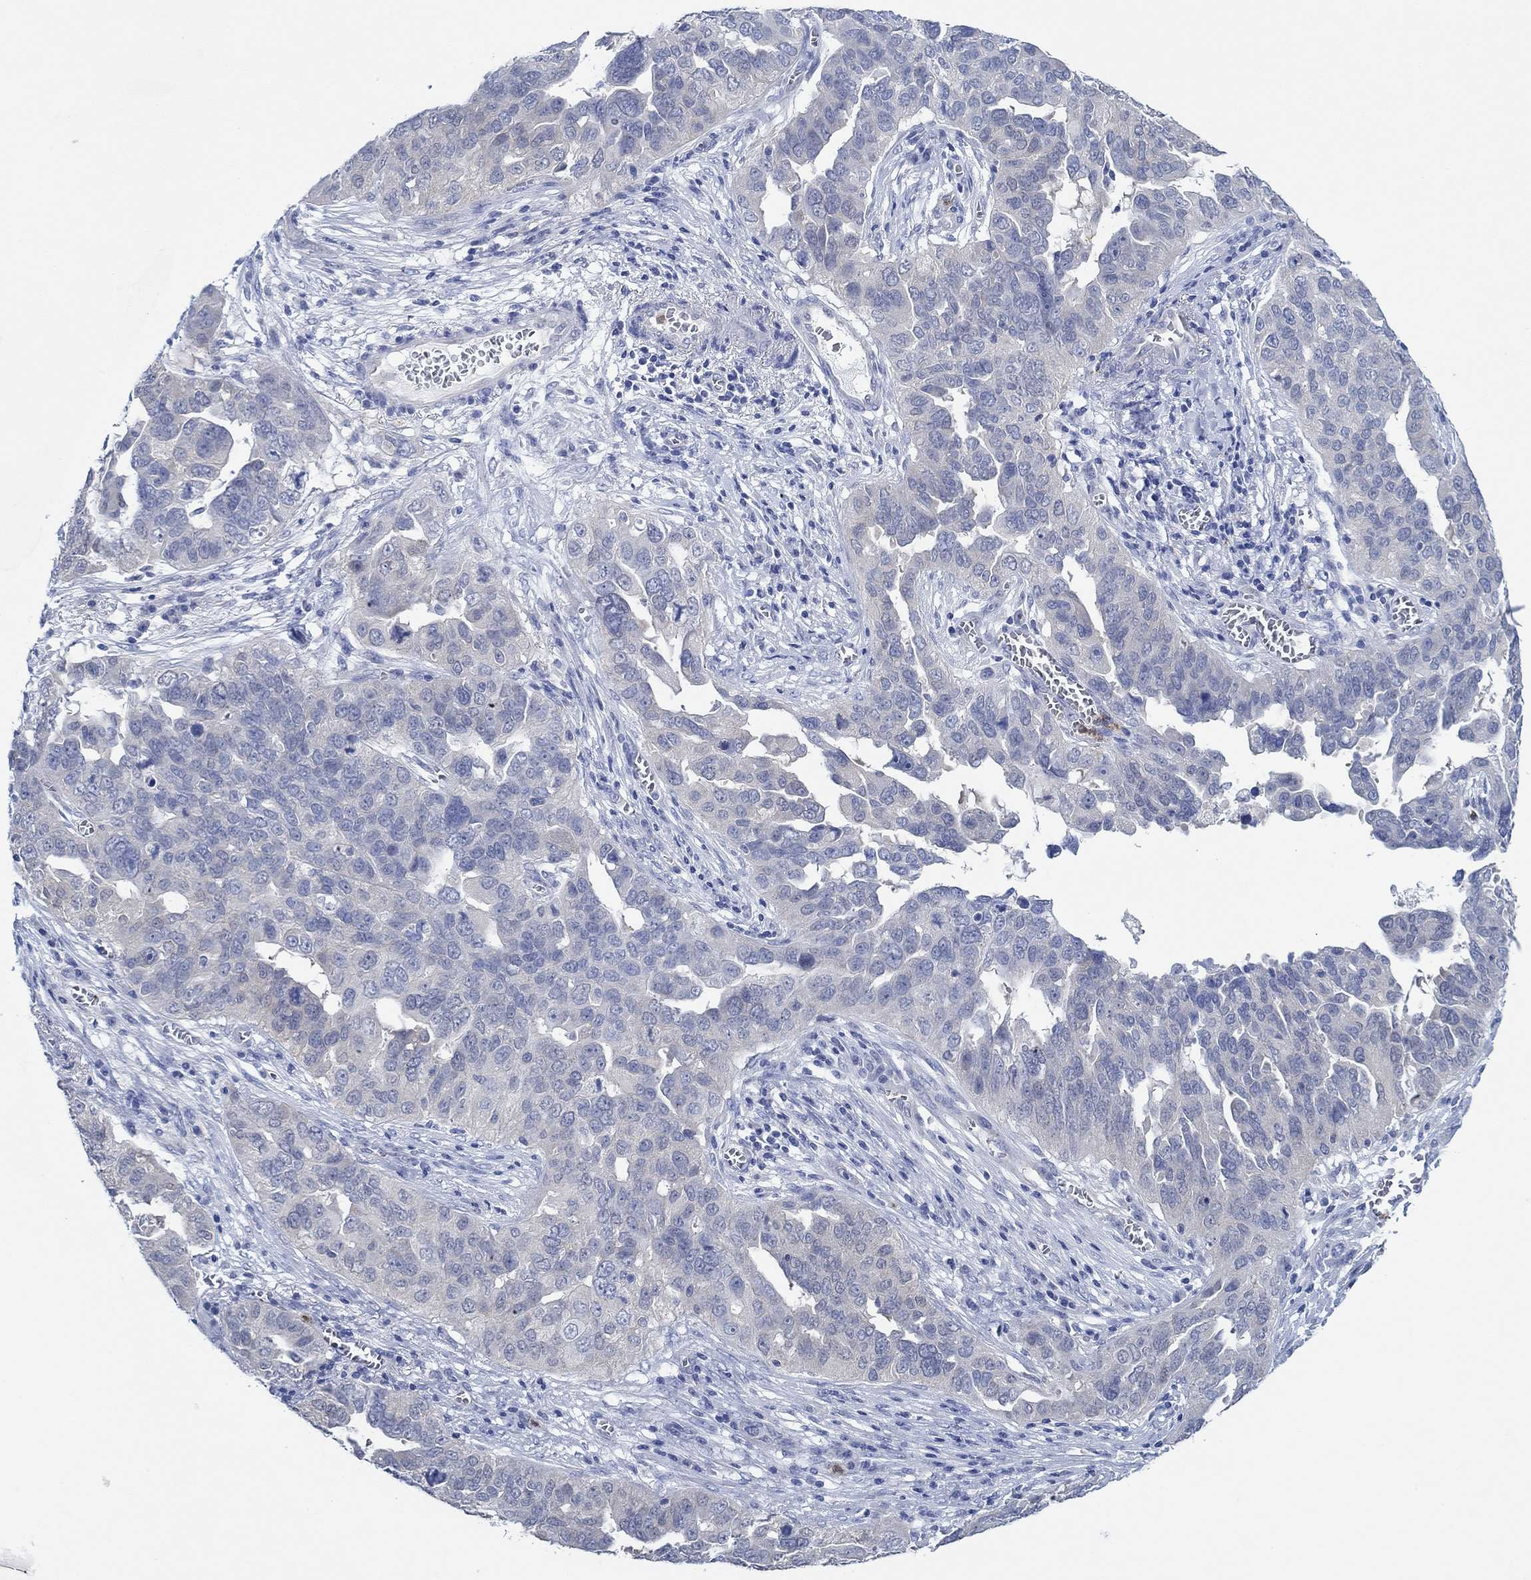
{"staining": {"intensity": "negative", "quantity": "none", "location": "none"}, "tissue": "ovarian cancer", "cell_type": "Tumor cells", "image_type": "cancer", "snomed": [{"axis": "morphology", "description": "Carcinoma, endometroid"}, {"axis": "topography", "description": "Soft tissue"}, {"axis": "topography", "description": "Ovary"}], "caption": "Ovarian cancer (endometroid carcinoma) stained for a protein using immunohistochemistry (IHC) reveals no staining tumor cells.", "gene": "ZNF671", "patient": {"sex": "female", "age": 52}}